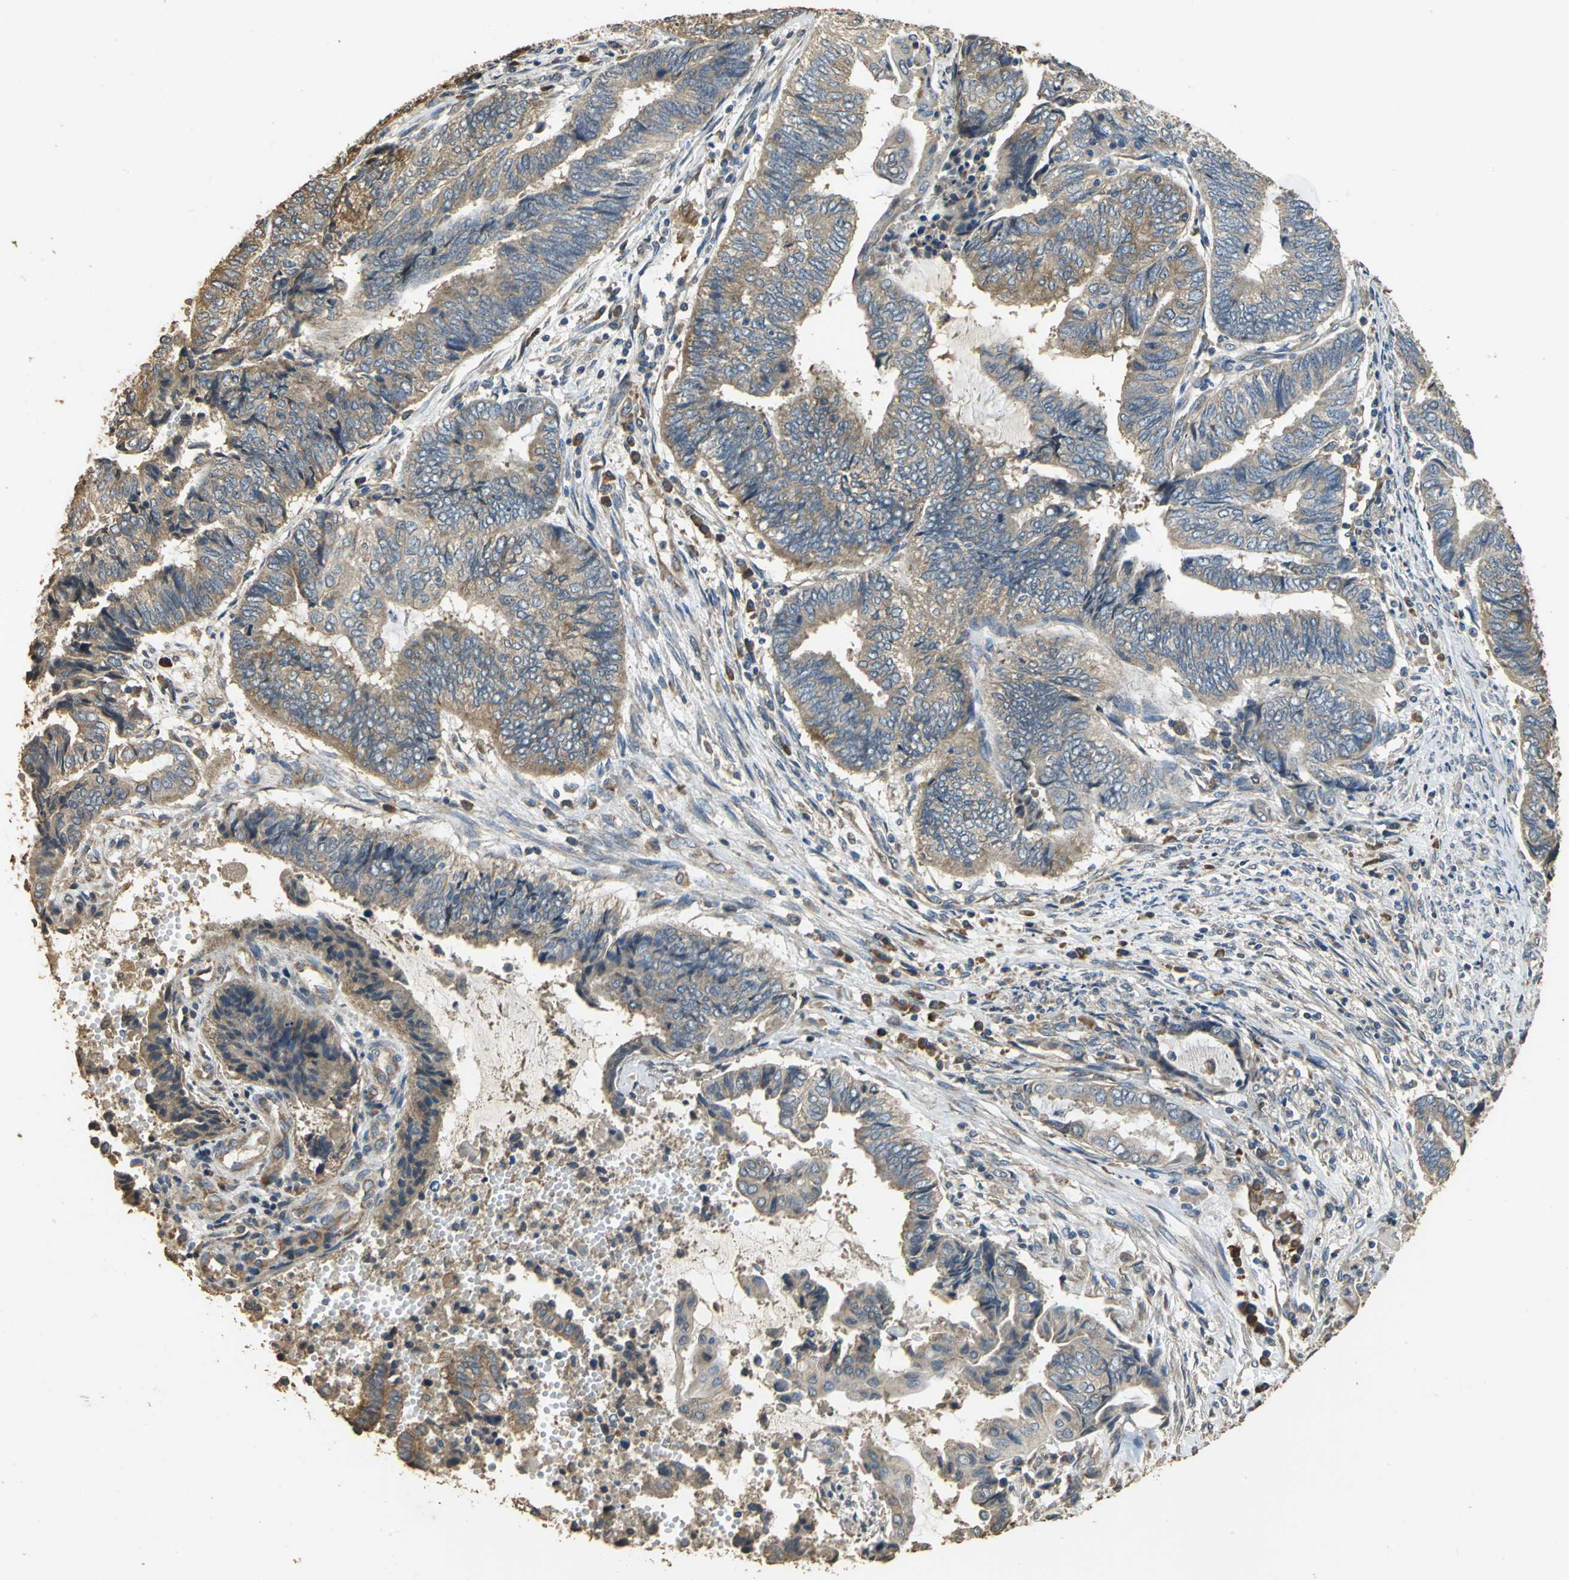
{"staining": {"intensity": "moderate", "quantity": "25%-75%", "location": "cytoplasmic/membranous"}, "tissue": "endometrial cancer", "cell_type": "Tumor cells", "image_type": "cancer", "snomed": [{"axis": "morphology", "description": "Adenocarcinoma, NOS"}, {"axis": "topography", "description": "Uterus"}, {"axis": "topography", "description": "Endometrium"}], "caption": "High-magnification brightfield microscopy of adenocarcinoma (endometrial) stained with DAB (3,3'-diaminobenzidine) (brown) and counterstained with hematoxylin (blue). tumor cells exhibit moderate cytoplasmic/membranous expression is seen in approximately25%-75% of cells.", "gene": "ACSL4", "patient": {"sex": "female", "age": 70}}